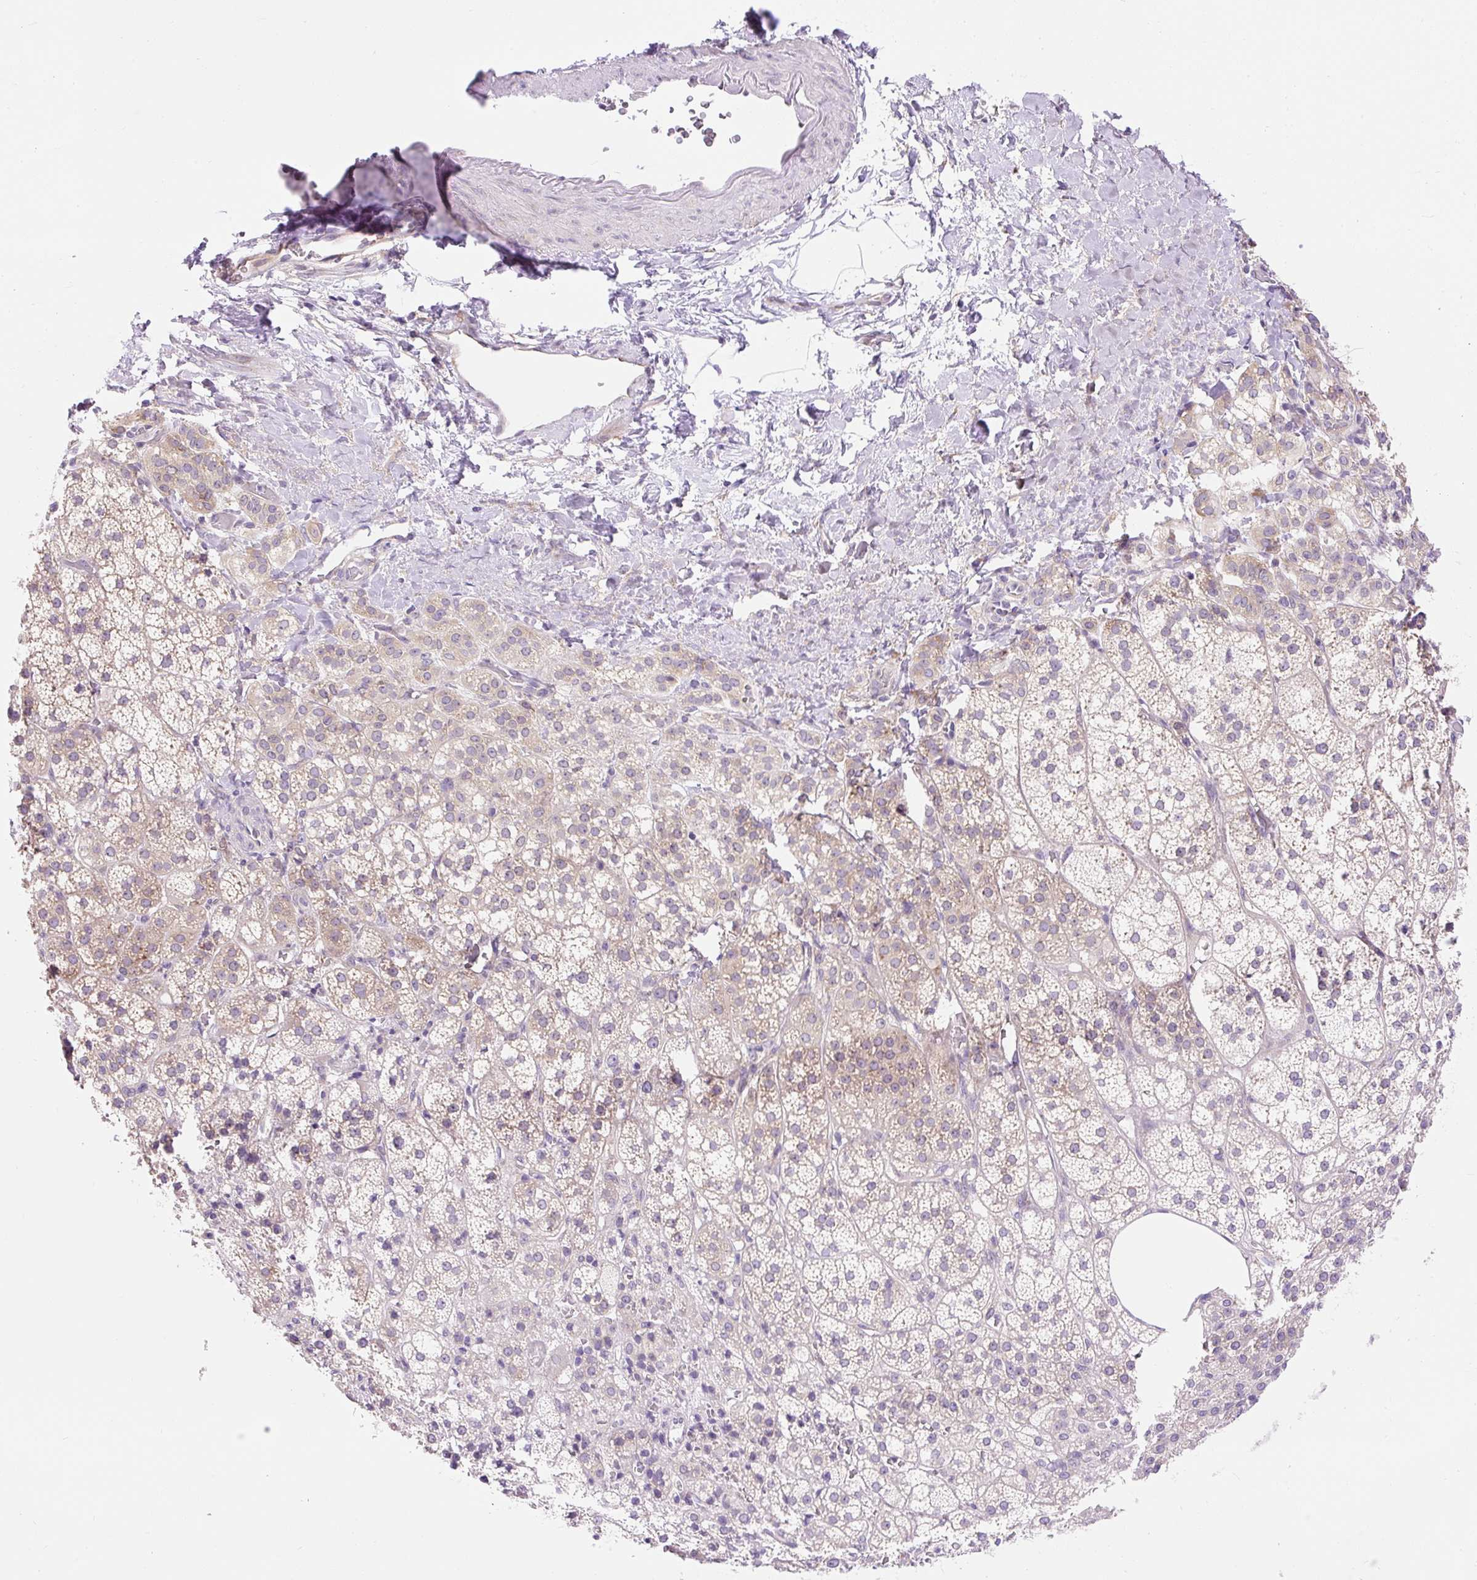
{"staining": {"intensity": "weak", "quantity": "25%-75%", "location": "cytoplasmic/membranous"}, "tissue": "adrenal gland", "cell_type": "Glandular cells", "image_type": "normal", "snomed": [{"axis": "morphology", "description": "Normal tissue, NOS"}, {"axis": "topography", "description": "Adrenal gland"}], "caption": "IHC photomicrograph of benign human adrenal gland stained for a protein (brown), which demonstrates low levels of weak cytoplasmic/membranous expression in approximately 25%-75% of glandular cells.", "gene": "GPR45", "patient": {"sex": "female", "age": 60}}